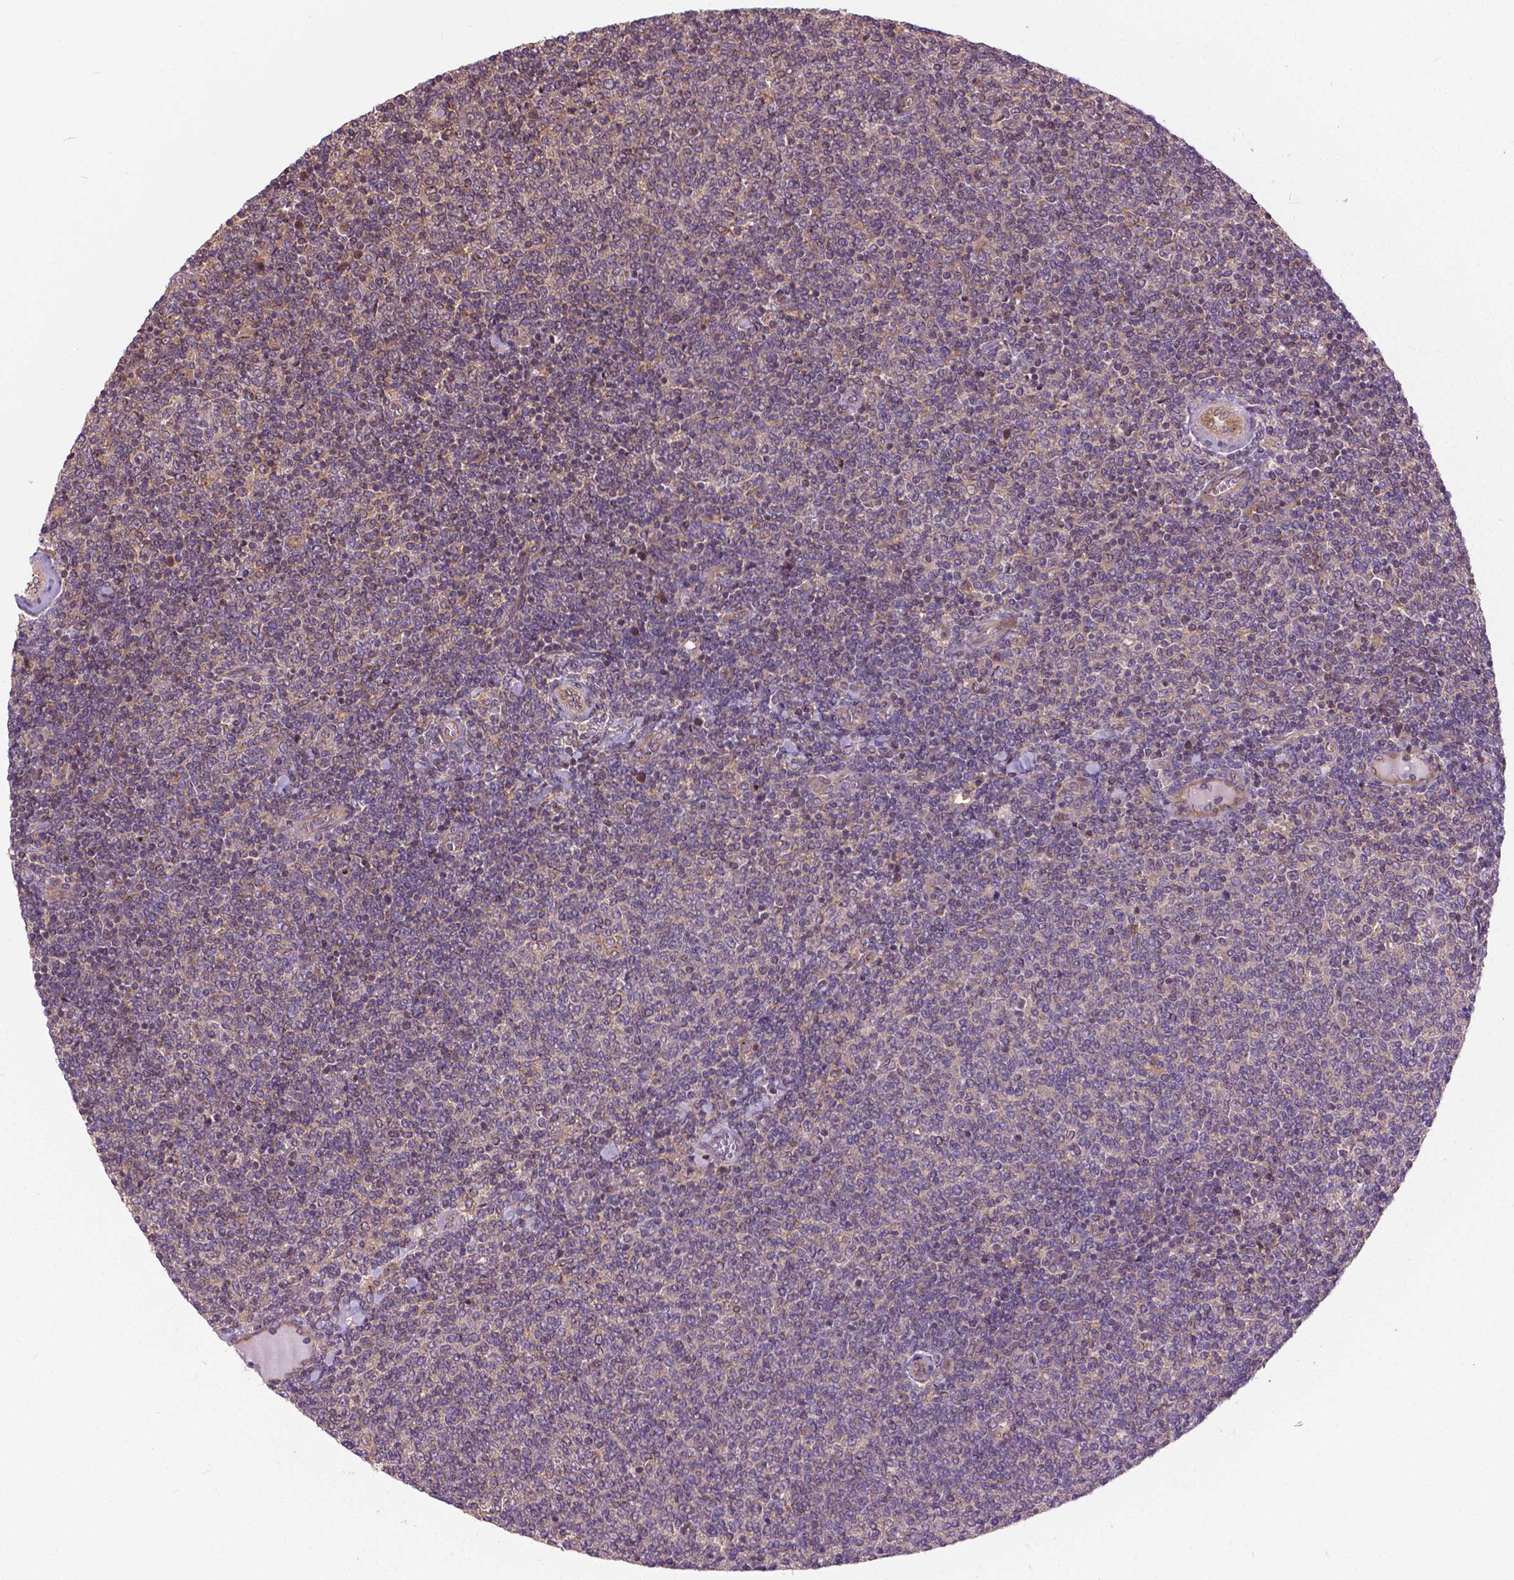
{"staining": {"intensity": "negative", "quantity": "none", "location": "none"}, "tissue": "lymphoma", "cell_type": "Tumor cells", "image_type": "cancer", "snomed": [{"axis": "morphology", "description": "Malignant lymphoma, non-Hodgkin's type, Low grade"}, {"axis": "topography", "description": "Lymph node"}], "caption": "Human low-grade malignant lymphoma, non-Hodgkin's type stained for a protein using immunohistochemistry displays no positivity in tumor cells.", "gene": "MZT1", "patient": {"sex": "male", "age": 52}}